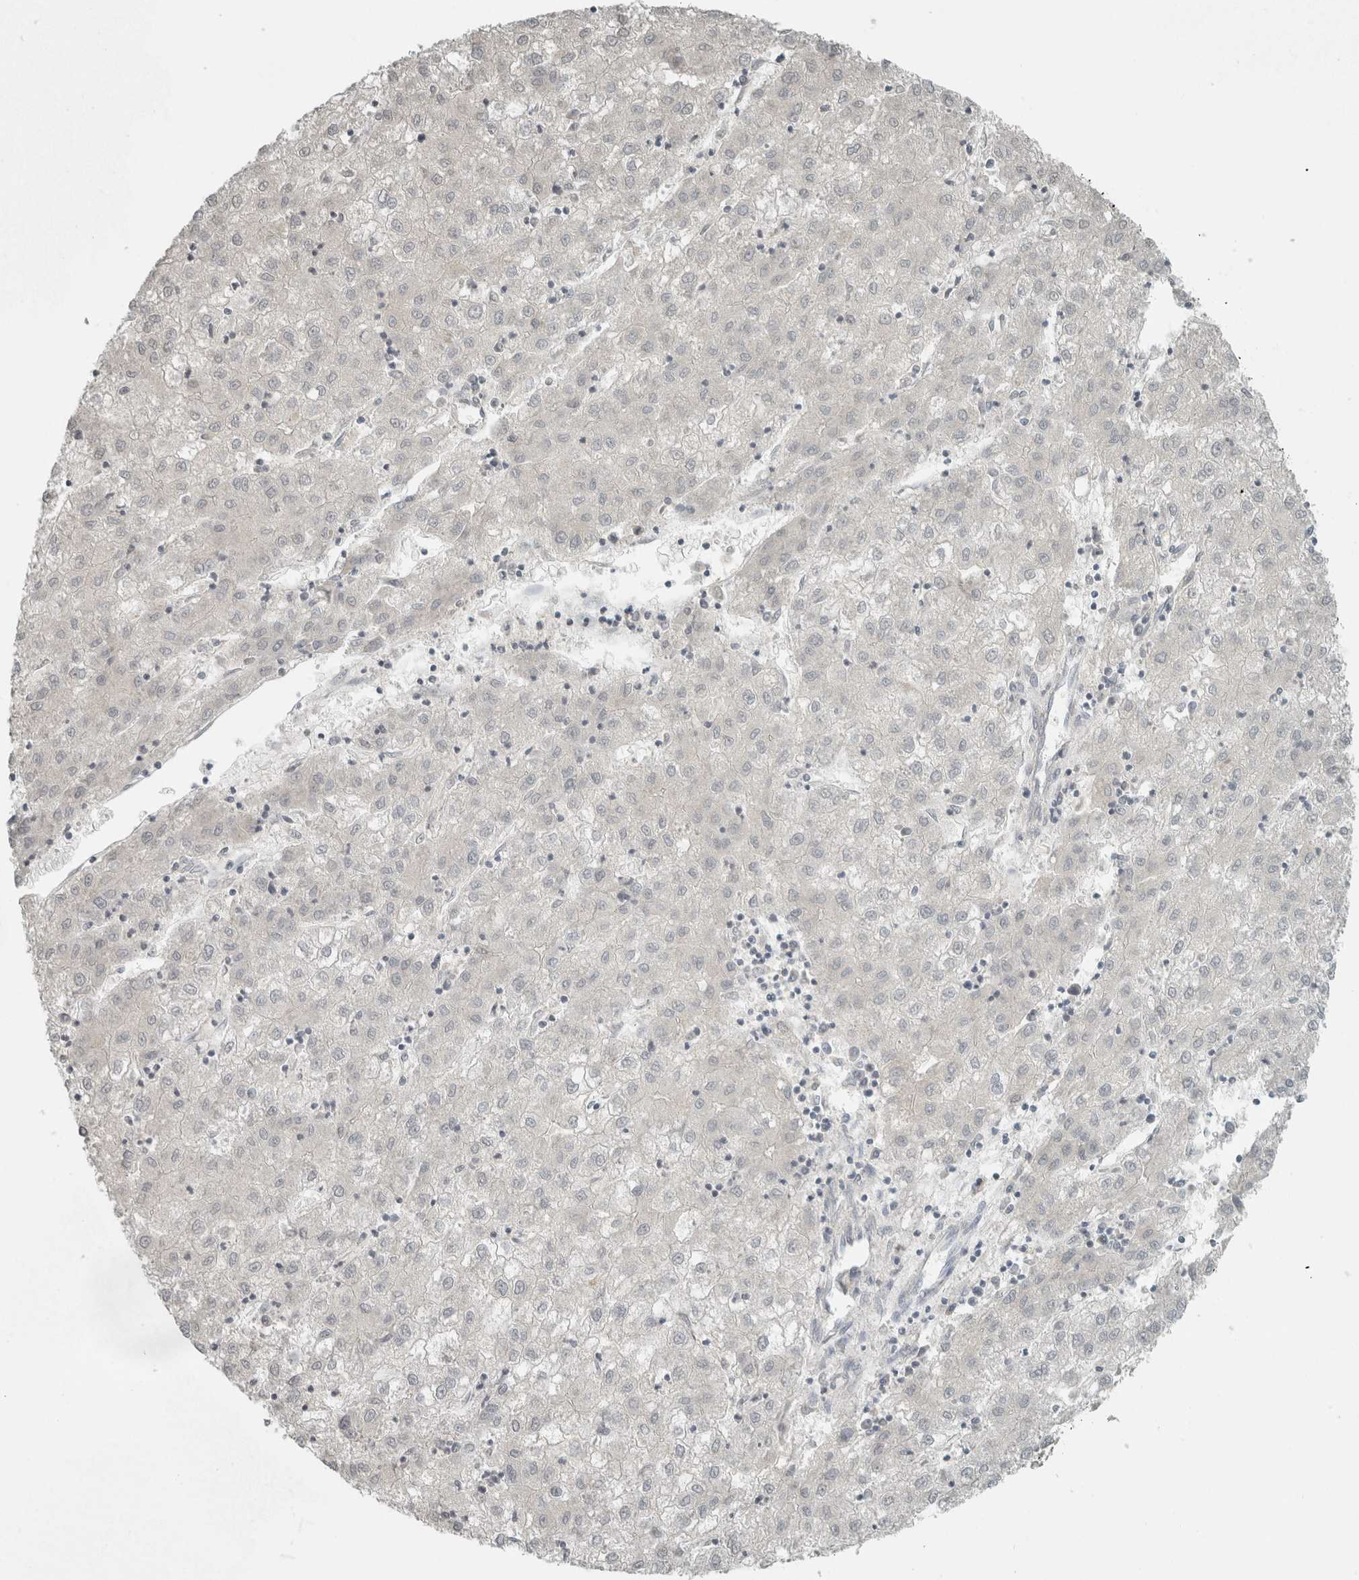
{"staining": {"intensity": "negative", "quantity": "none", "location": "none"}, "tissue": "liver cancer", "cell_type": "Tumor cells", "image_type": "cancer", "snomed": [{"axis": "morphology", "description": "Carcinoma, Hepatocellular, NOS"}, {"axis": "topography", "description": "Liver"}], "caption": "Protein analysis of liver cancer (hepatocellular carcinoma) shows no significant positivity in tumor cells. The staining was performed using DAB to visualize the protein expression in brown, while the nuclei were stained in blue with hematoxylin (Magnification: 20x).", "gene": "TRIT1", "patient": {"sex": "male", "age": 72}}